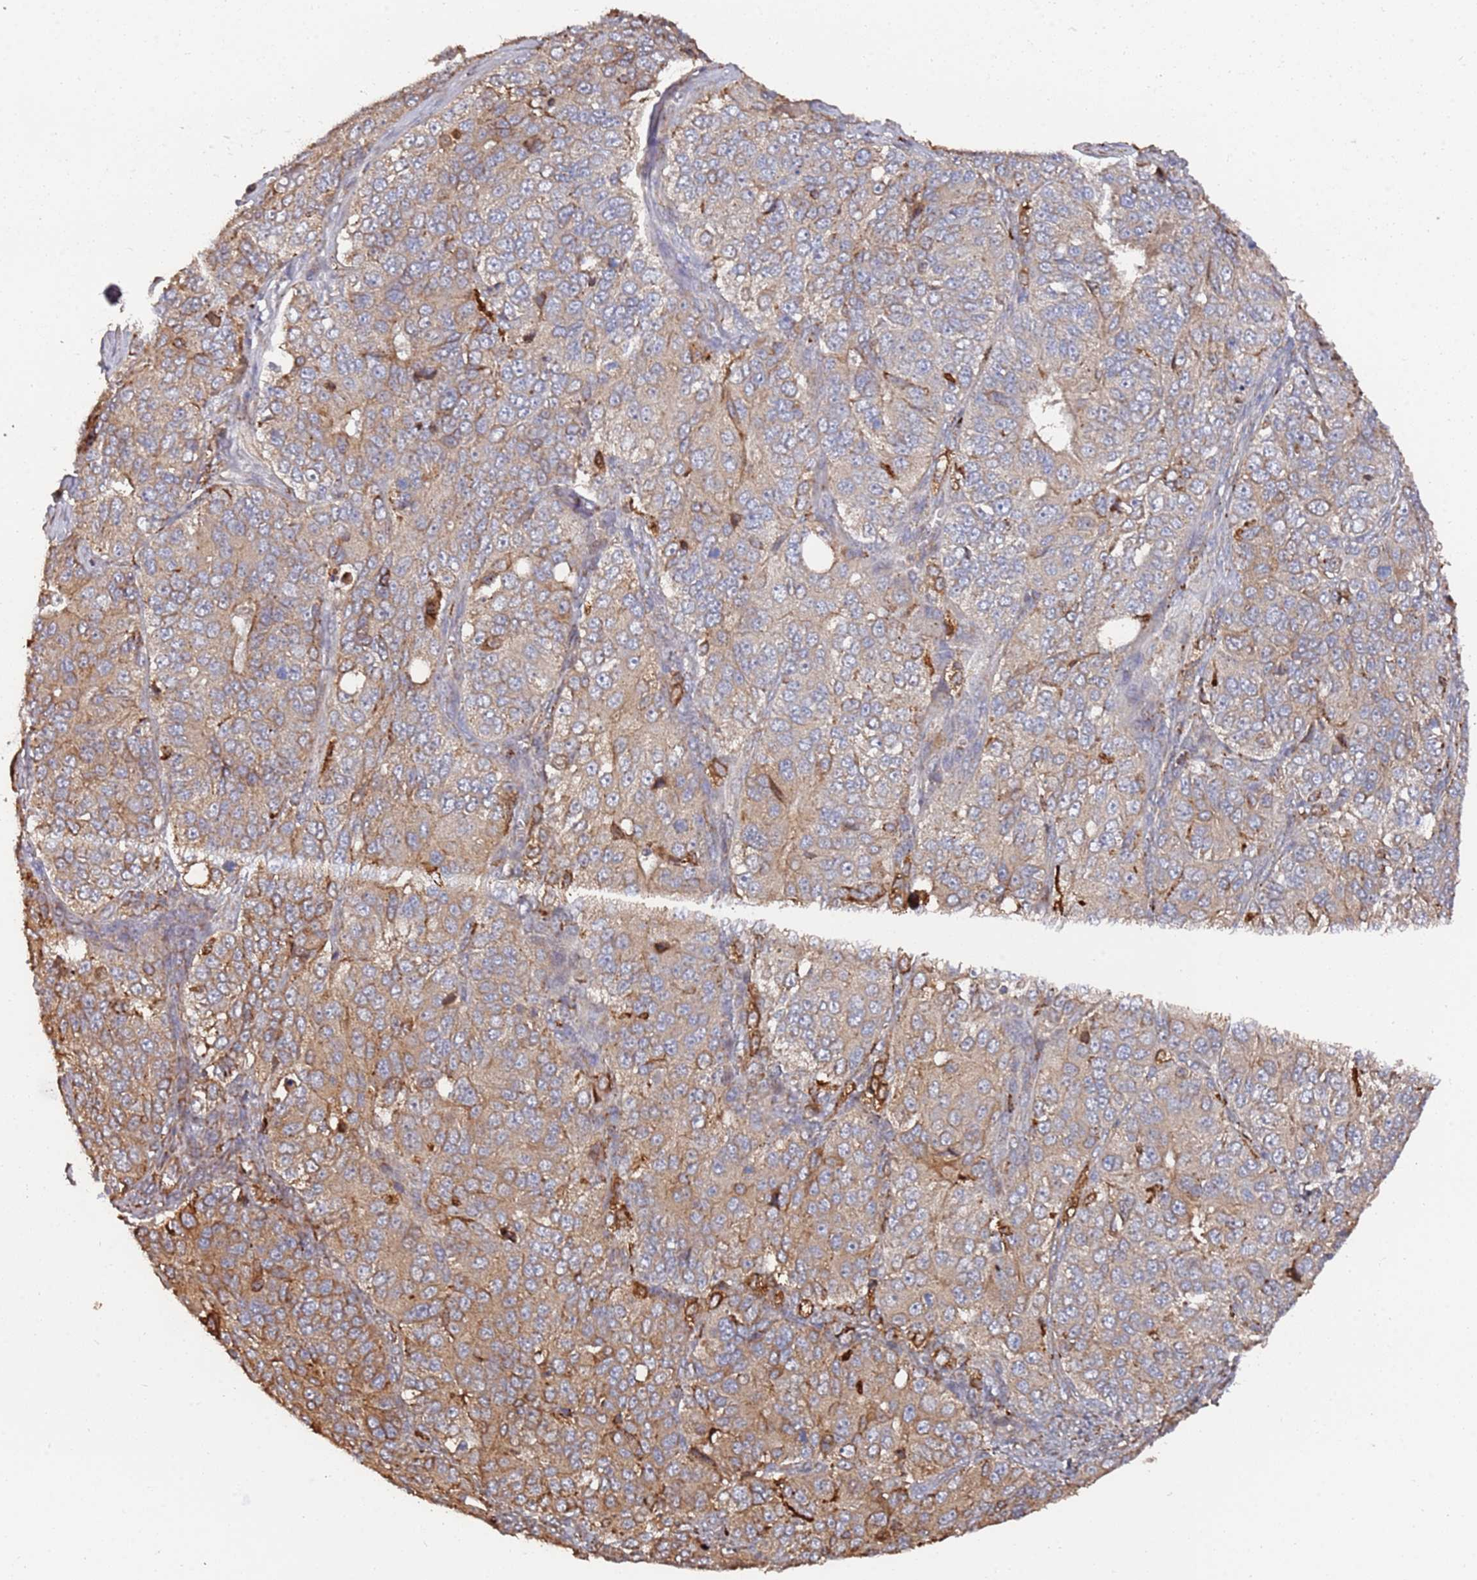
{"staining": {"intensity": "moderate", "quantity": "25%-75%", "location": "cytoplasmic/membranous"}, "tissue": "ovarian cancer", "cell_type": "Tumor cells", "image_type": "cancer", "snomed": [{"axis": "morphology", "description": "Carcinoma, endometroid"}, {"axis": "topography", "description": "Ovary"}], "caption": "The histopathology image demonstrates staining of endometroid carcinoma (ovarian), revealing moderate cytoplasmic/membranous protein positivity (brown color) within tumor cells.", "gene": "LACC1", "patient": {"sex": "female", "age": 51}}